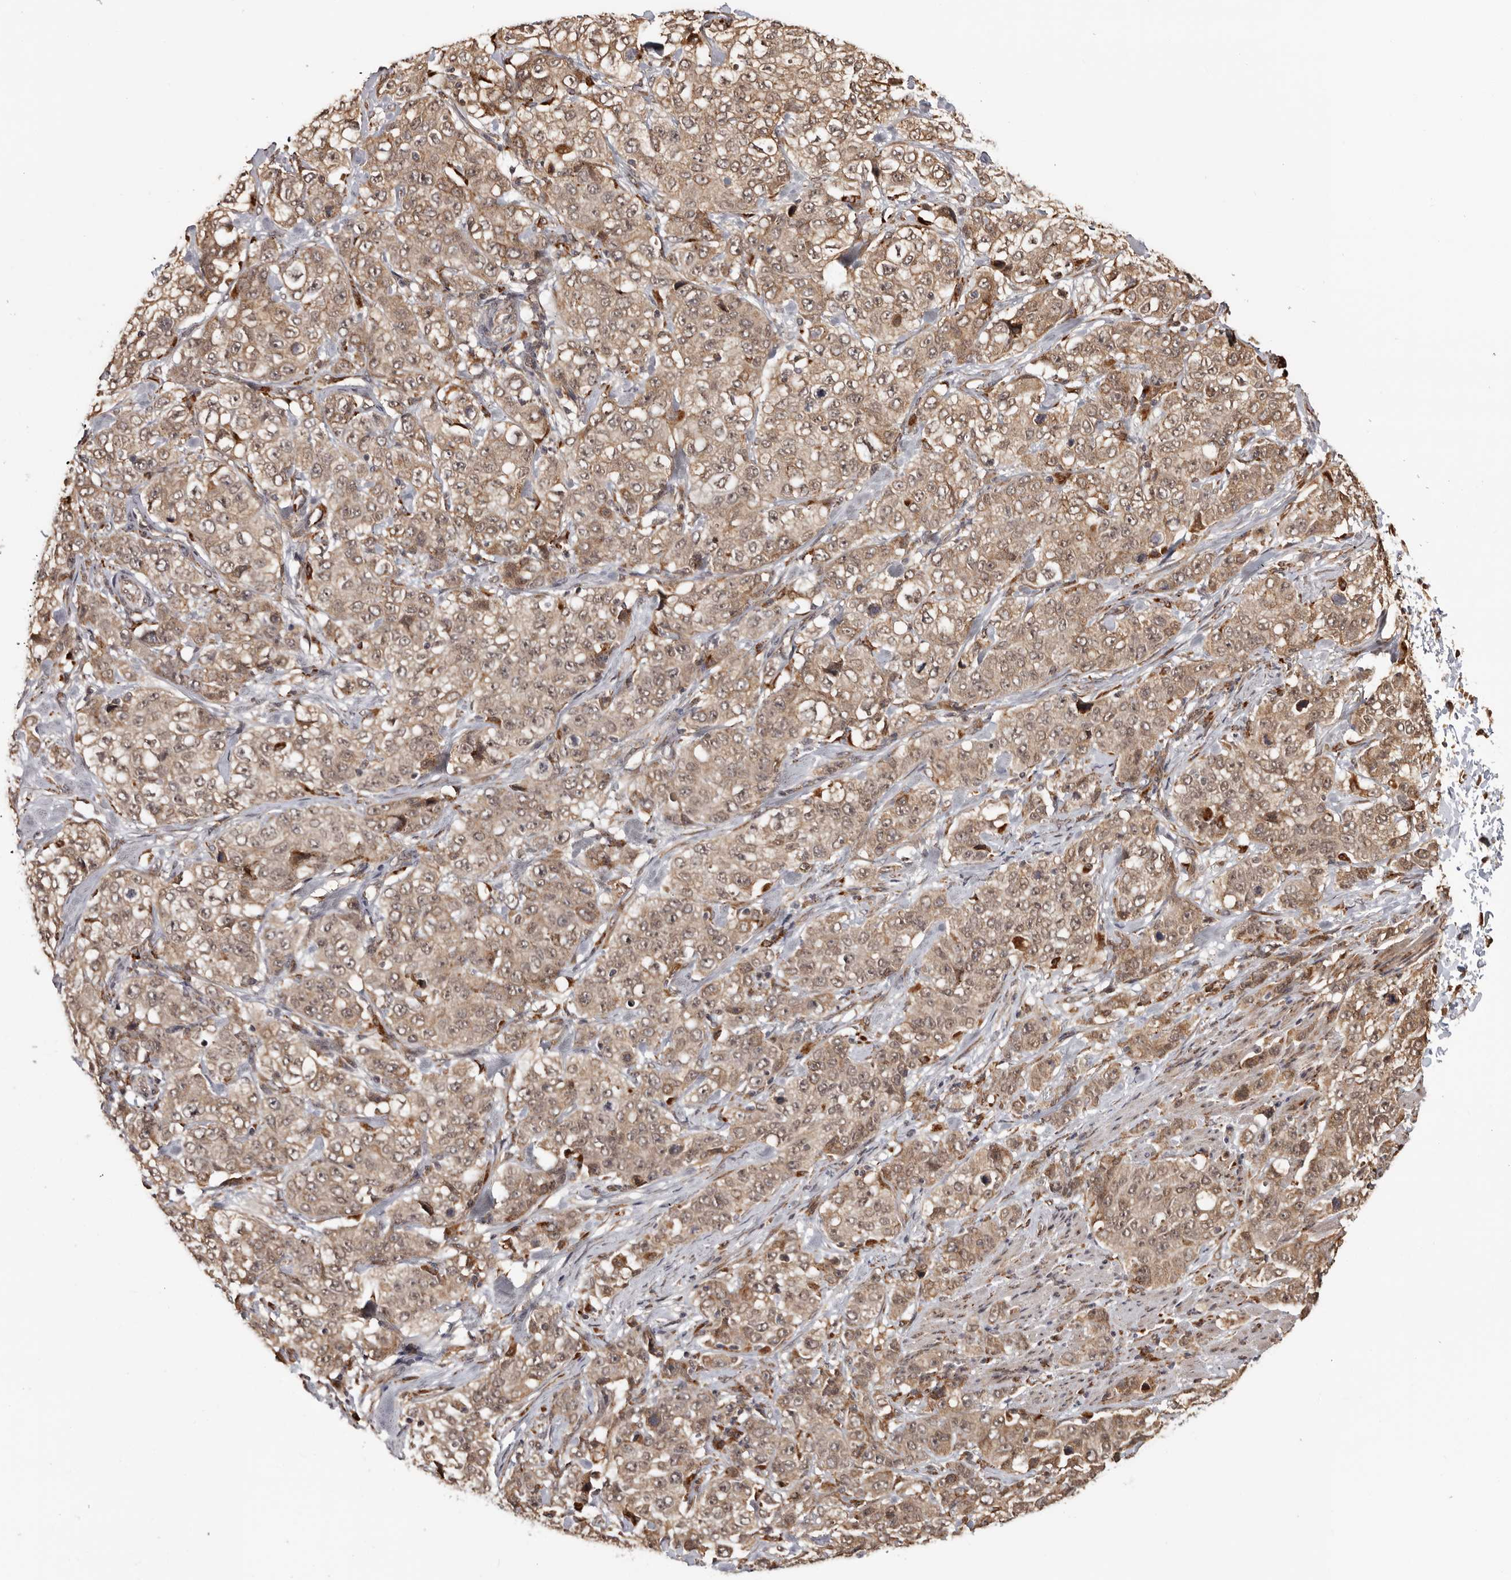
{"staining": {"intensity": "moderate", "quantity": ">75%", "location": "cytoplasmic/membranous"}, "tissue": "stomach cancer", "cell_type": "Tumor cells", "image_type": "cancer", "snomed": [{"axis": "morphology", "description": "Adenocarcinoma, NOS"}, {"axis": "topography", "description": "Stomach"}], "caption": "Immunohistochemical staining of stomach cancer demonstrates medium levels of moderate cytoplasmic/membranous expression in about >75% of tumor cells.", "gene": "ZNF83", "patient": {"sex": "male", "age": 48}}